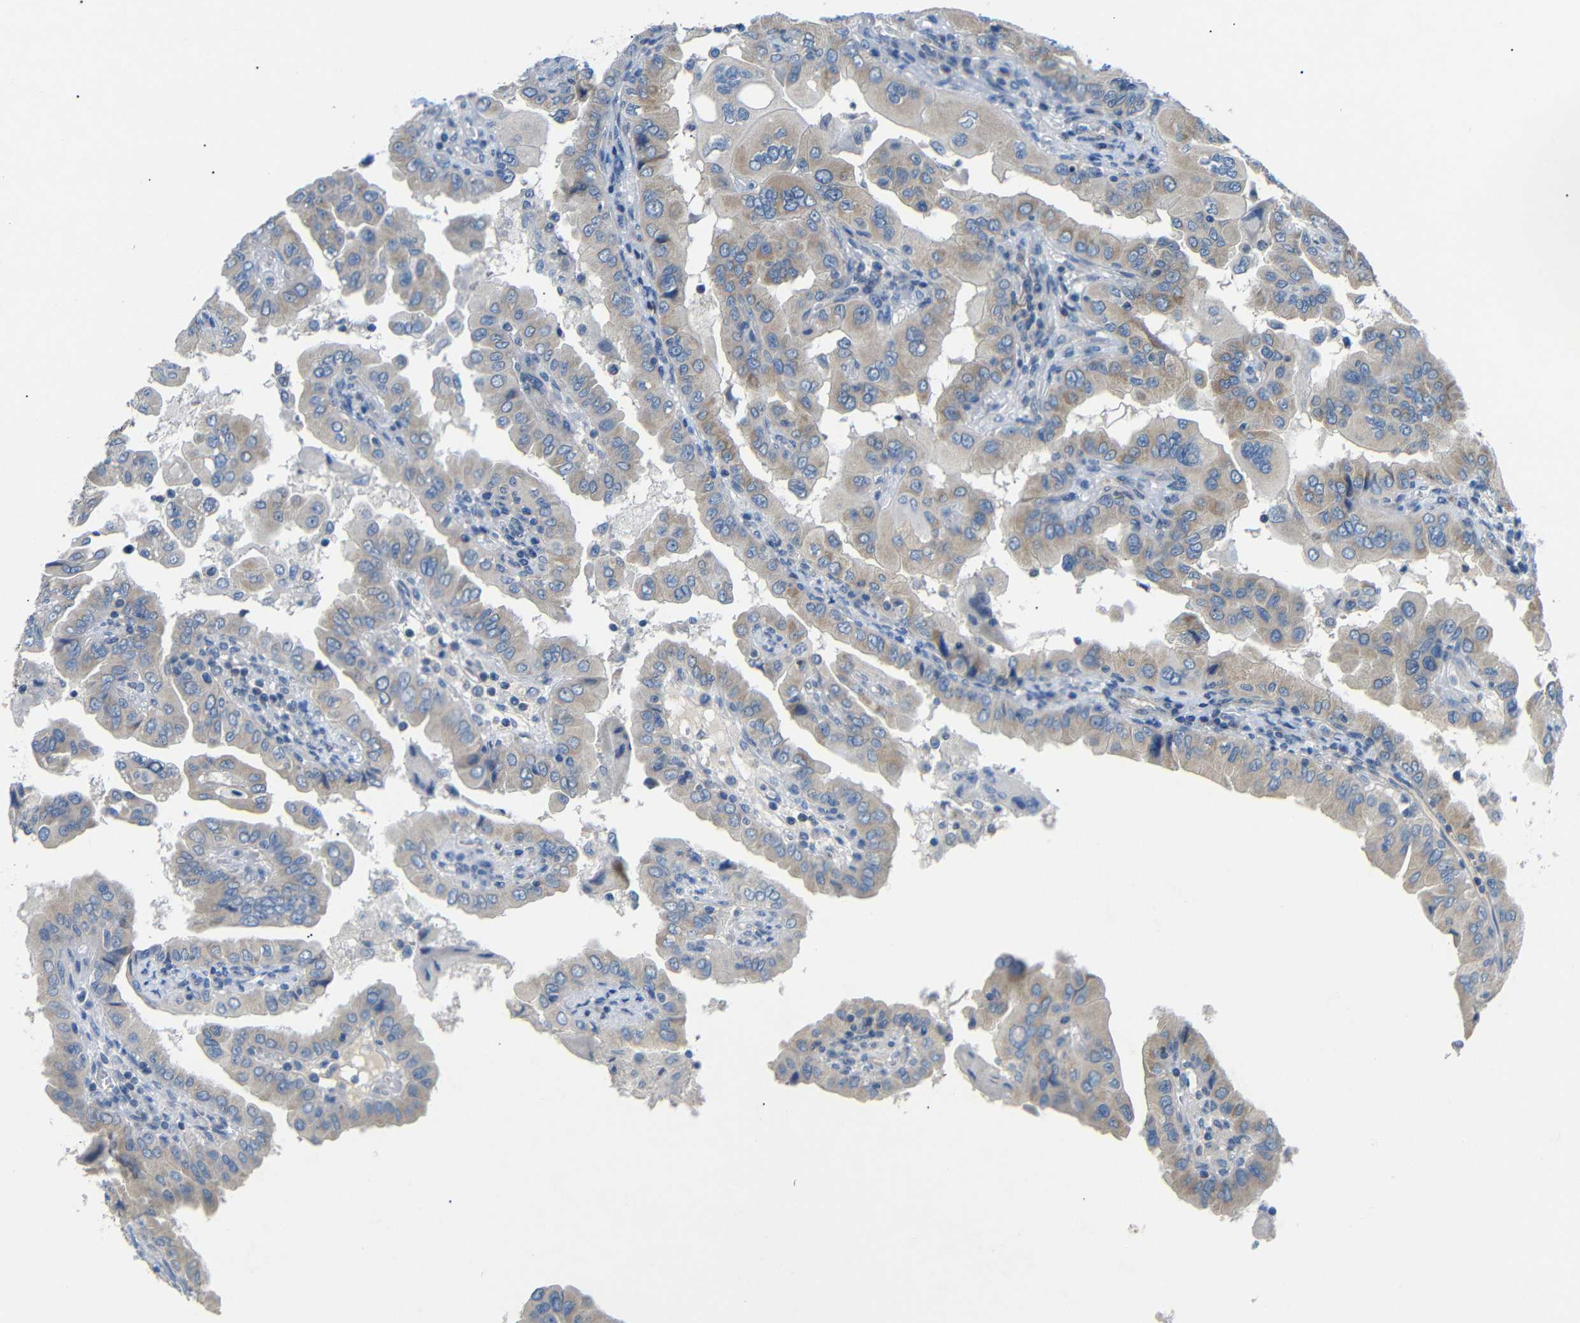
{"staining": {"intensity": "weak", "quantity": ">75%", "location": "cytoplasmic/membranous"}, "tissue": "thyroid cancer", "cell_type": "Tumor cells", "image_type": "cancer", "snomed": [{"axis": "morphology", "description": "Papillary adenocarcinoma, NOS"}, {"axis": "topography", "description": "Thyroid gland"}], "caption": "The histopathology image reveals staining of thyroid cancer, revealing weak cytoplasmic/membranous protein staining (brown color) within tumor cells.", "gene": "DCP1A", "patient": {"sex": "male", "age": 33}}